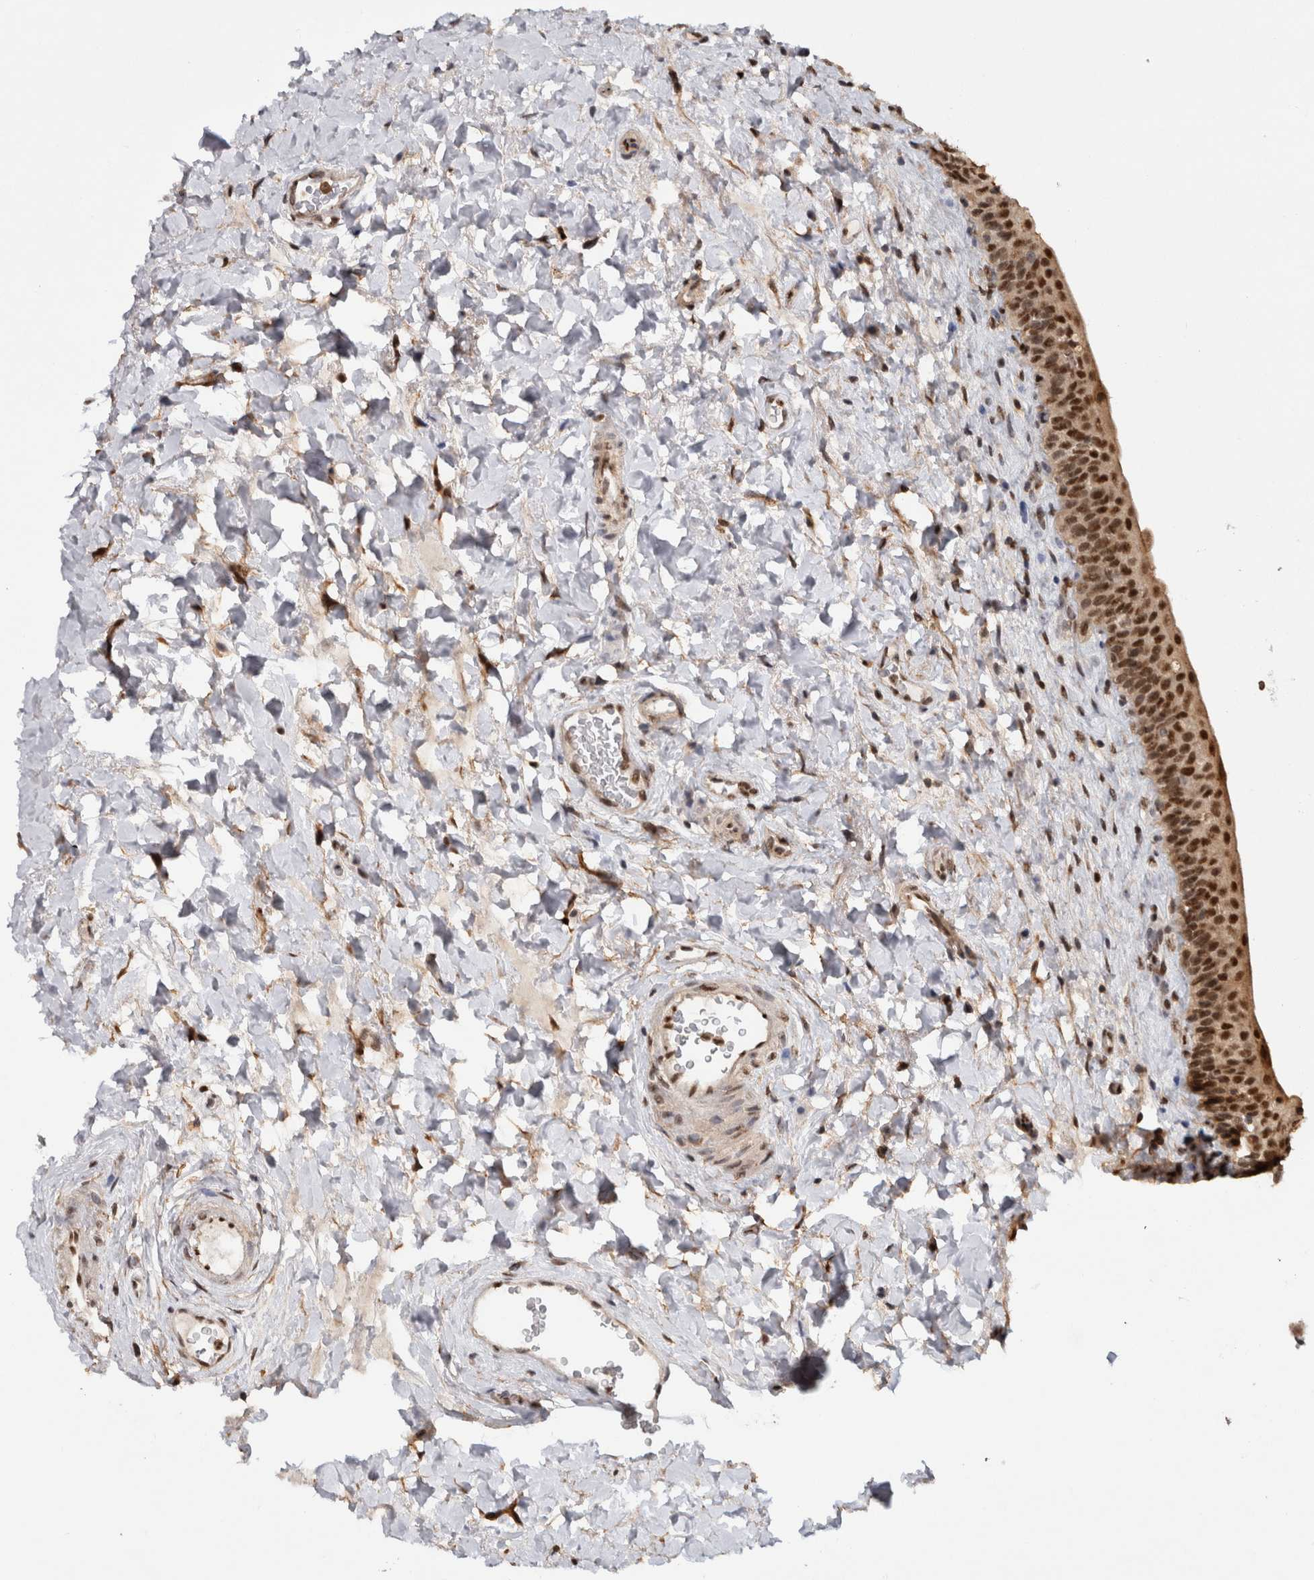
{"staining": {"intensity": "strong", "quantity": ">75%", "location": "nuclear"}, "tissue": "urinary bladder", "cell_type": "Urothelial cells", "image_type": "normal", "snomed": [{"axis": "morphology", "description": "Normal tissue, NOS"}, {"axis": "topography", "description": "Urinary bladder"}], "caption": "DAB immunohistochemical staining of unremarkable human urinary bladder shows strong nuclear protein expression in about >75% of urothelial cells.", "gene": "RPS6KA2", "patient": {"sex": "male", "age": 83}}